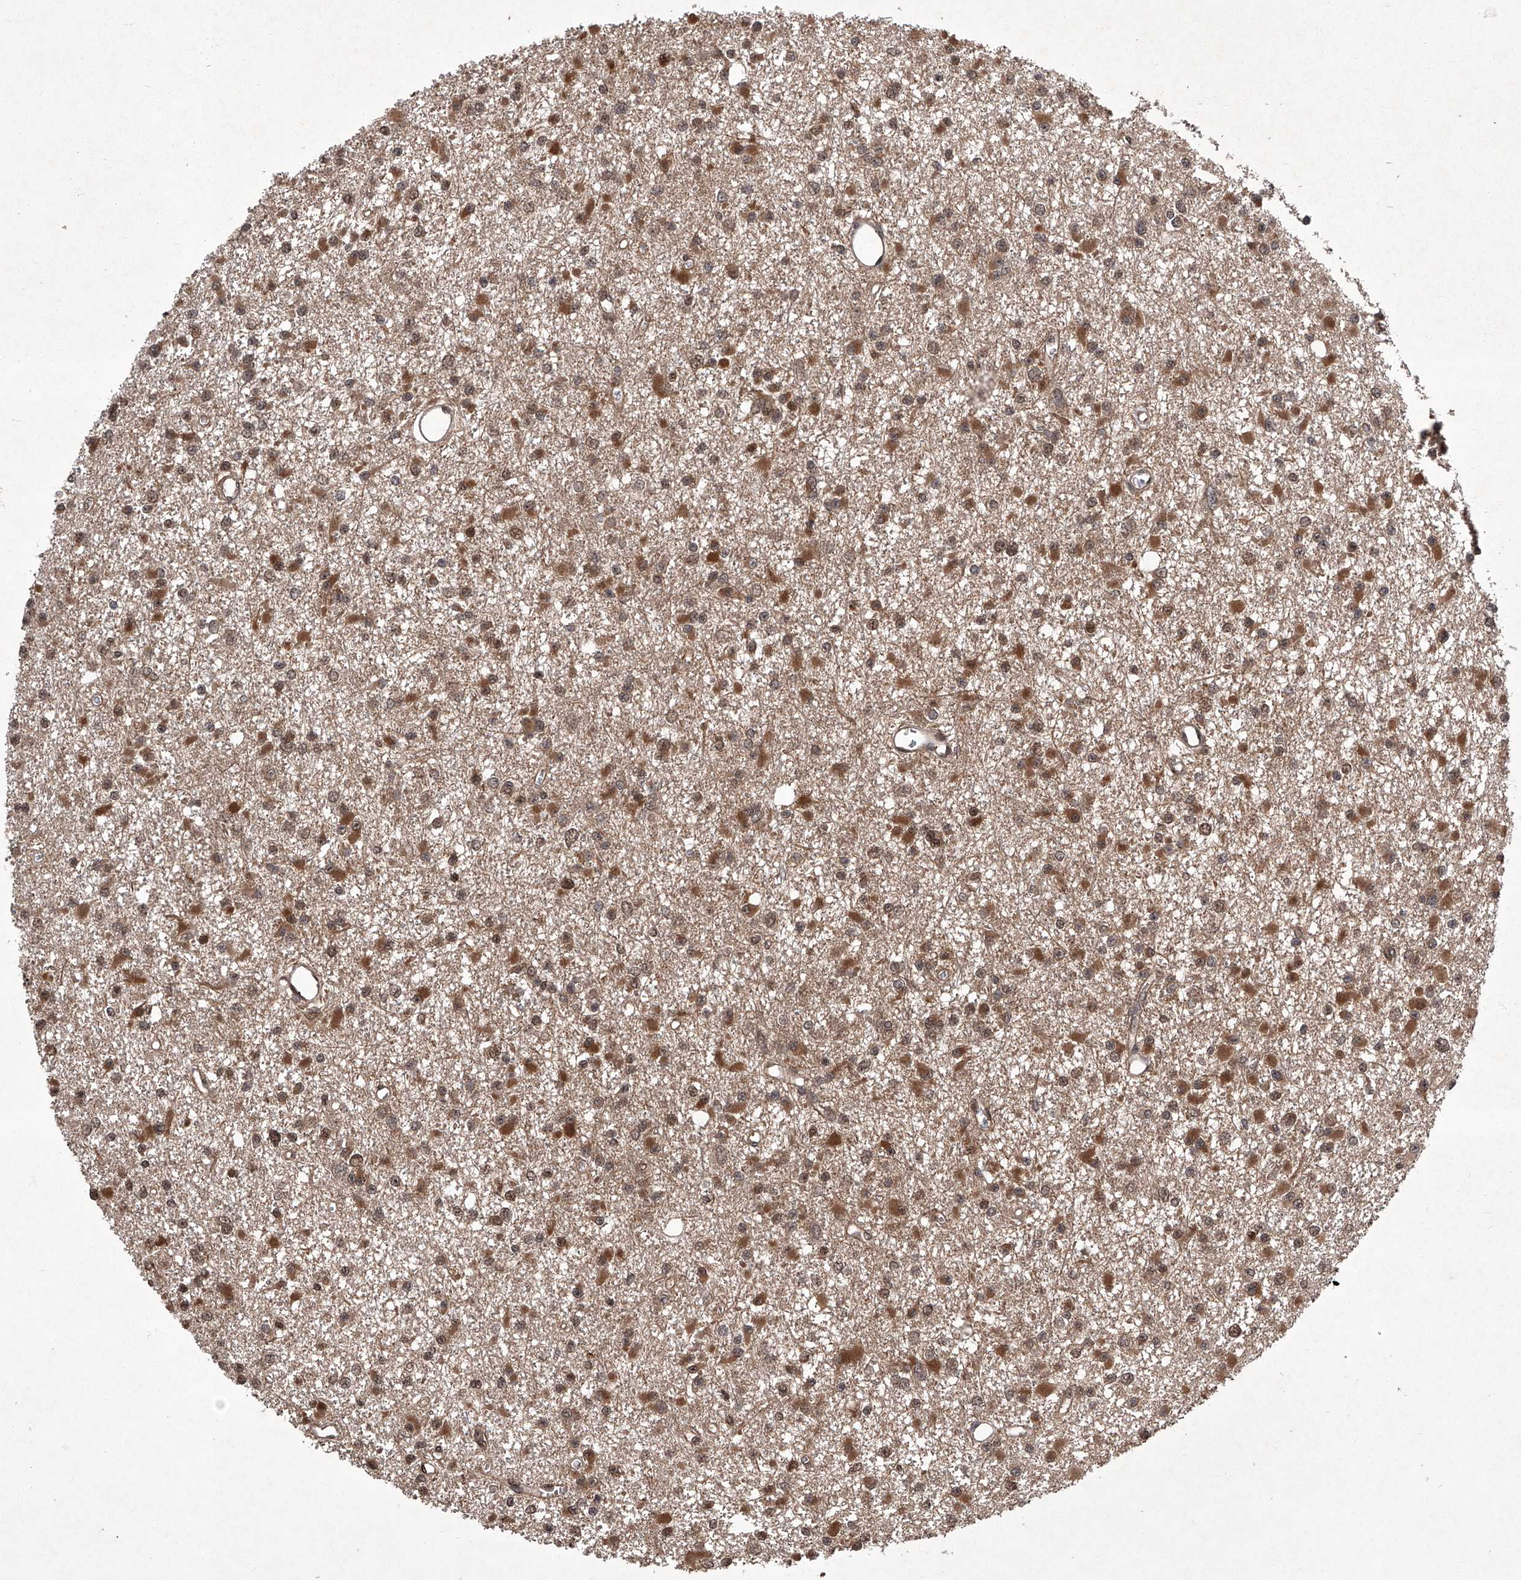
{"staining": {"intensity": "strong", "quantity": ">75%", "location": "cytoplasmic/membranous,nuclear"}, "tissue": "glioma", "cell_type": "Tumor cells", "image_type": "cancer", "snomed": [{"axis": "morphology", "description": "Glioma, malignant, Low grade"}, {"axis": "topography", "description": "Brain"}], "caption": "This photomicrograph displays glioma stained with immunohistochemistry (IHC) to label a protein in brown. The cytoplasmic/membranous and nuclear of tumor cells show strong positivity for the protein. Nuclei are counter-stained blue.", "gene": "TSNAX", "patient": {"sex": "female", "age": 22}}